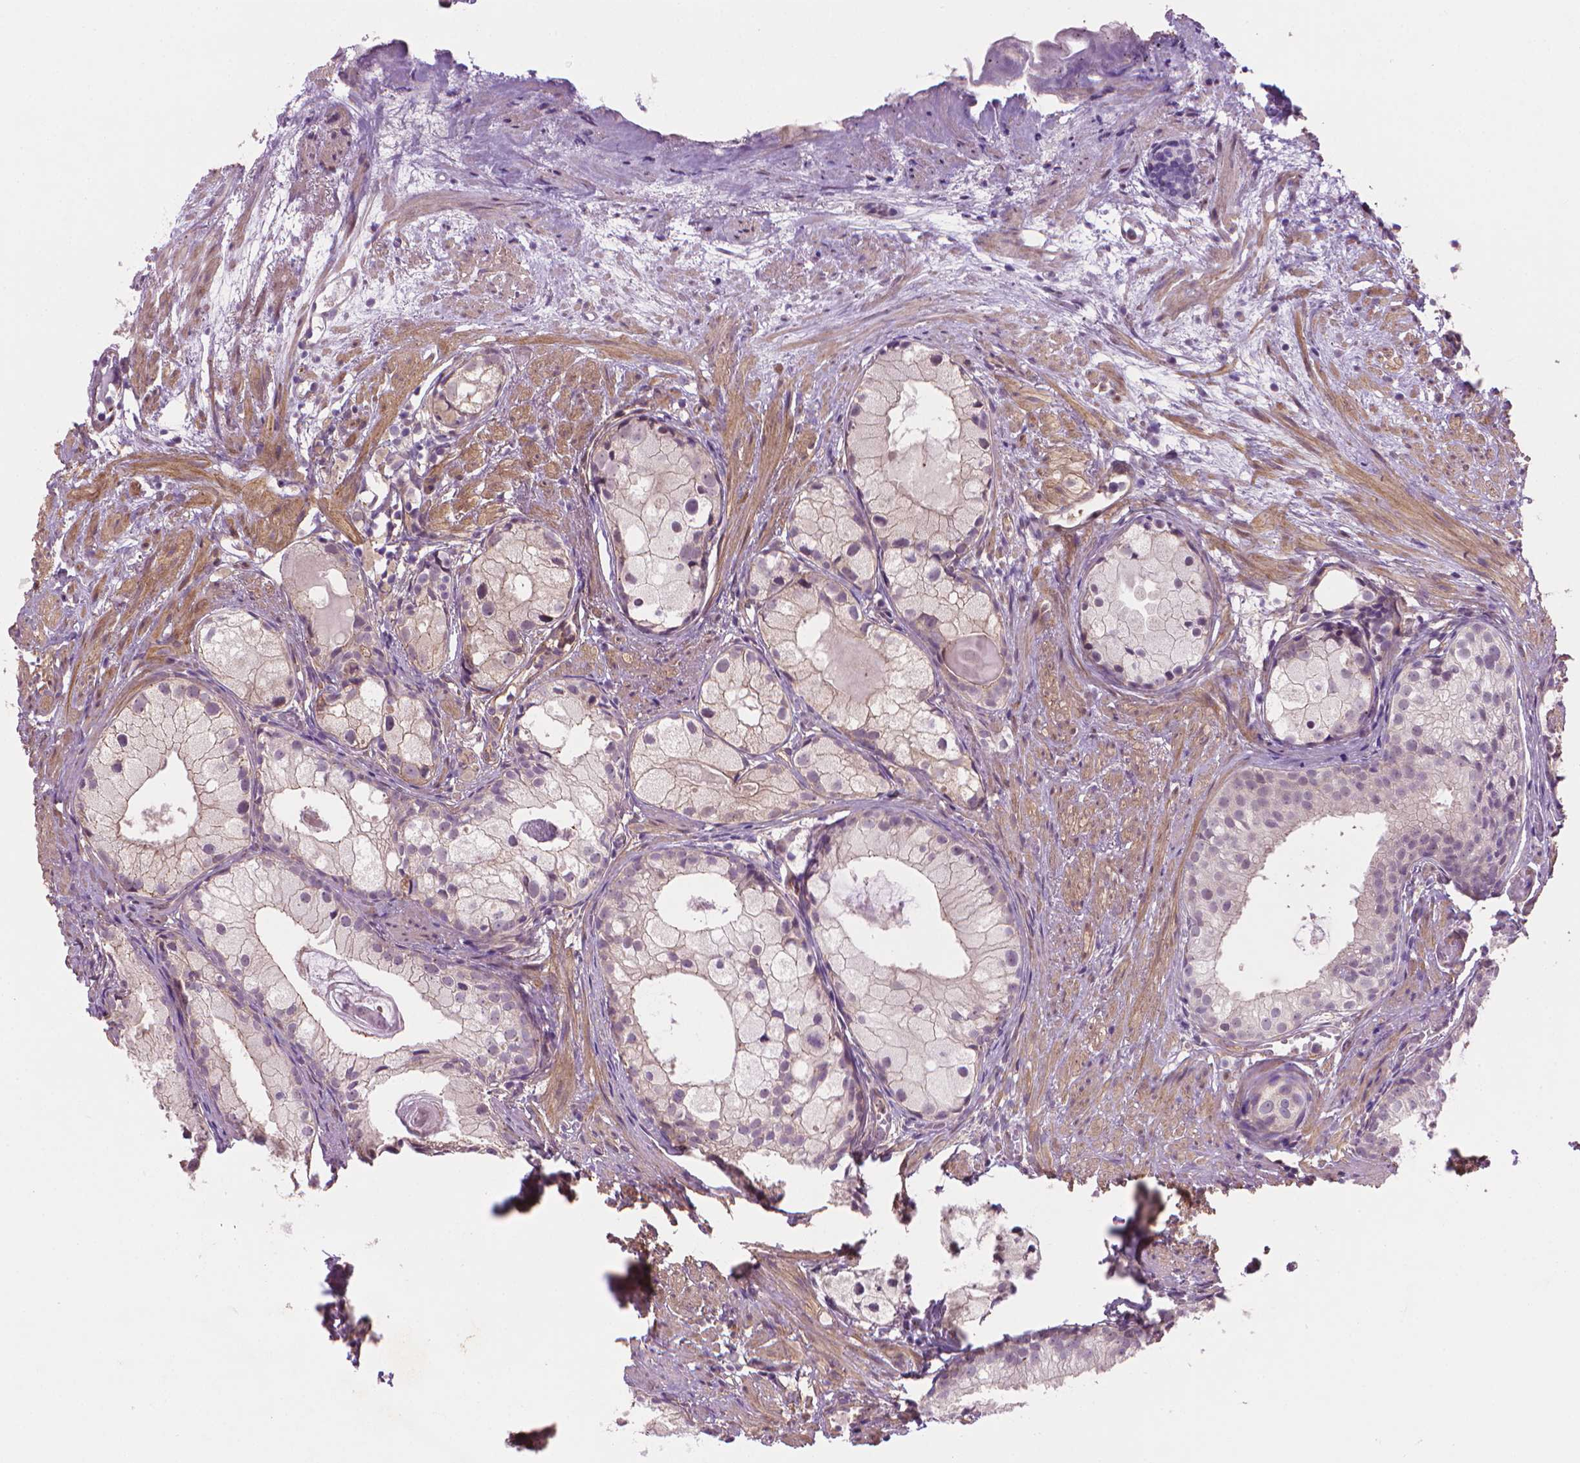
{"staining": {"intensity": "weak", "quantity": "<25%", "location": "cytoplasmic/membranous"}, "tissue": "prostate cancer", "cell_type": "Tumor cells", "image_type": "cancer", "snomed": [{"axis": "morphology", "description": "Adenocarcinoma, High grade"}, {"axis": "topography", "description": "Prostate"}], "caption": "Tumor cells are negative for protein expression in human prostate high-grade adenocarcinoma.", "gene": "AMMECR1", "patient": {"sex": "male", "age": 85}}